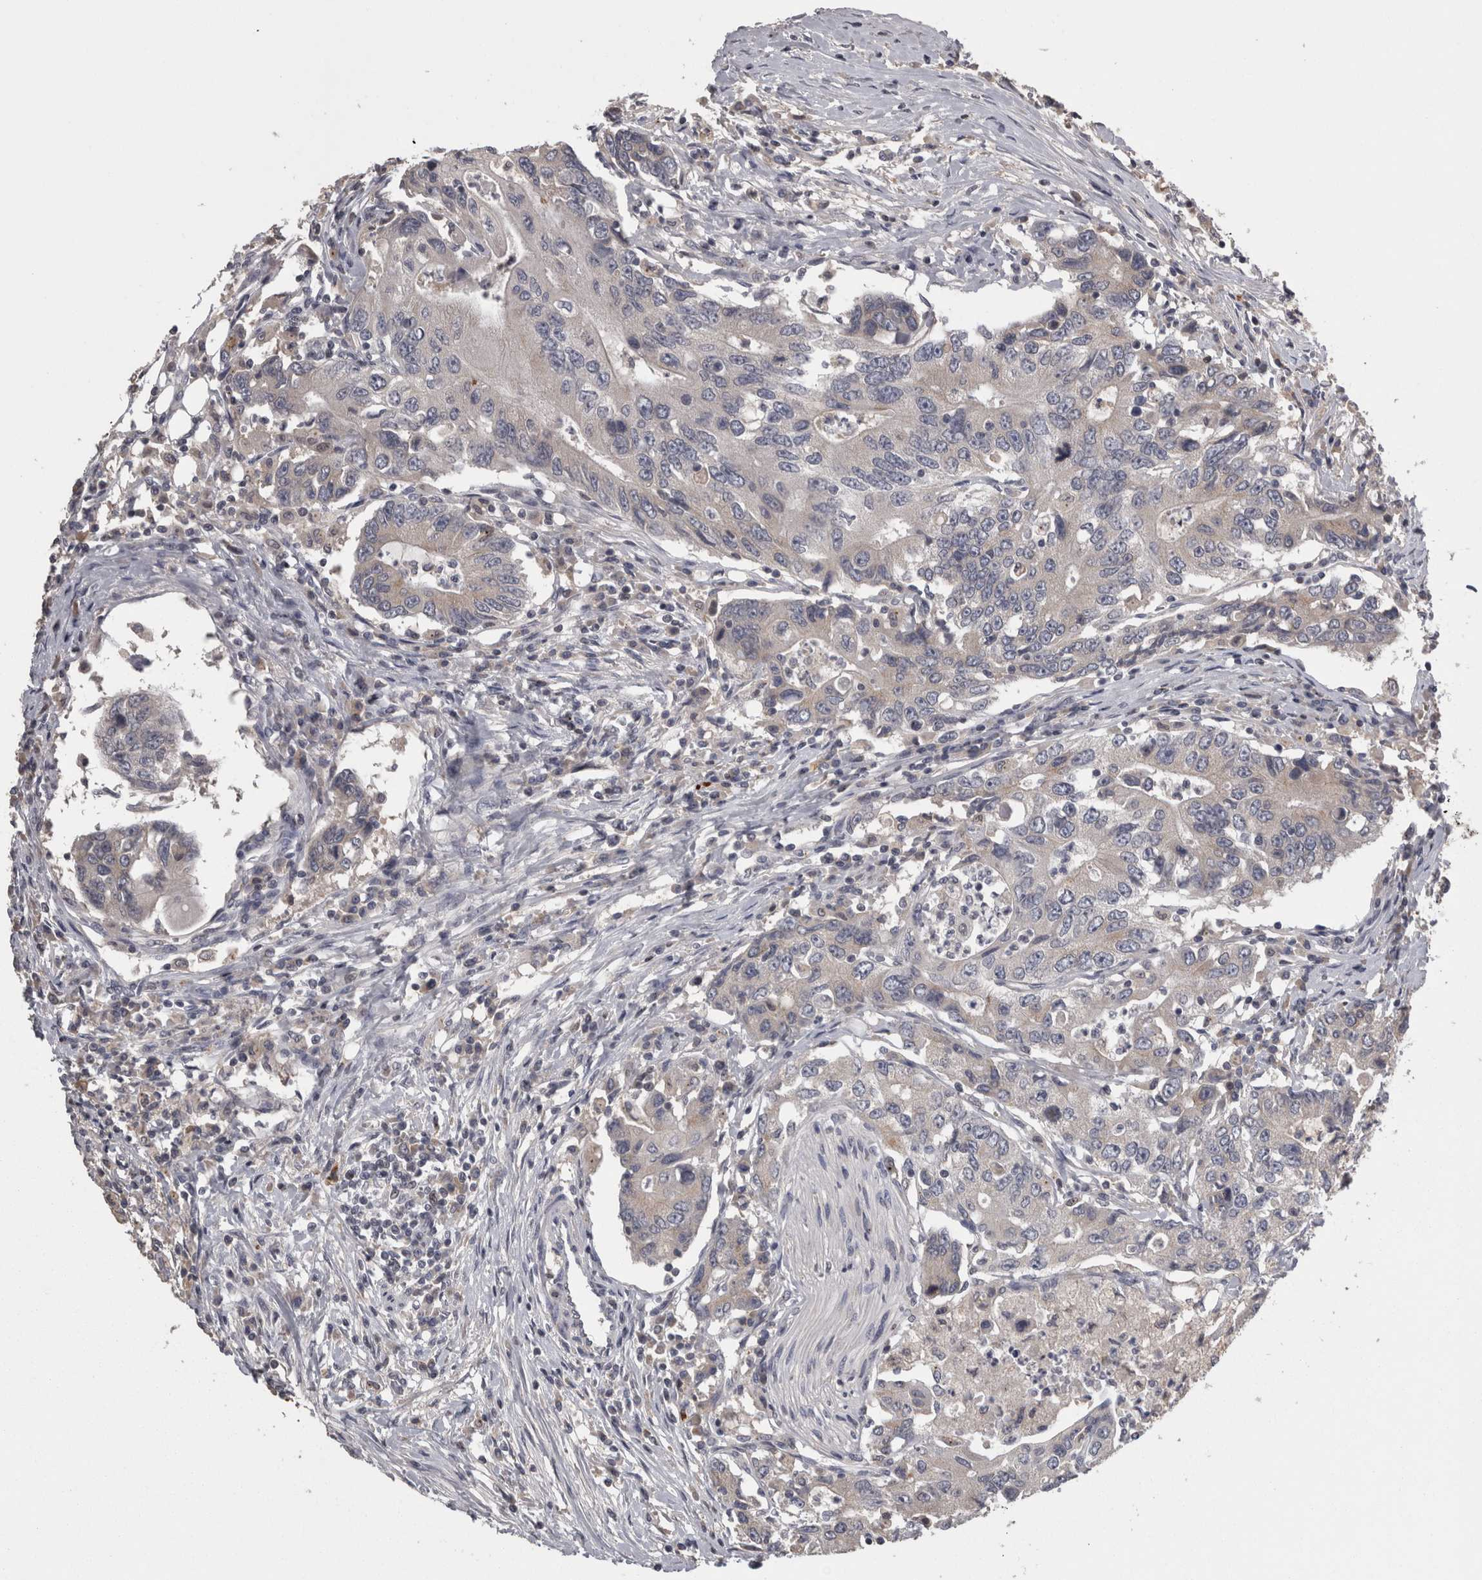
{"staining": {"intensity": "negative", "quantity": "none", "location": "none"}, "tissue": "colorectal cancer", "cell_type": "Tumor cells", "image_type": "cancer", "snomed": [{"axis": "morphology", "description": "Adenocarcinoma, NOS"}, {"axis": "topography", "description": "Colon"}], "caption": "Immunohistochemical staining of human colorectal cancer (adenocarcinoma) shows no significant staining in tumor cells.", "gene": "PCM1", "patient": {"sex": "female", "age": 77}}